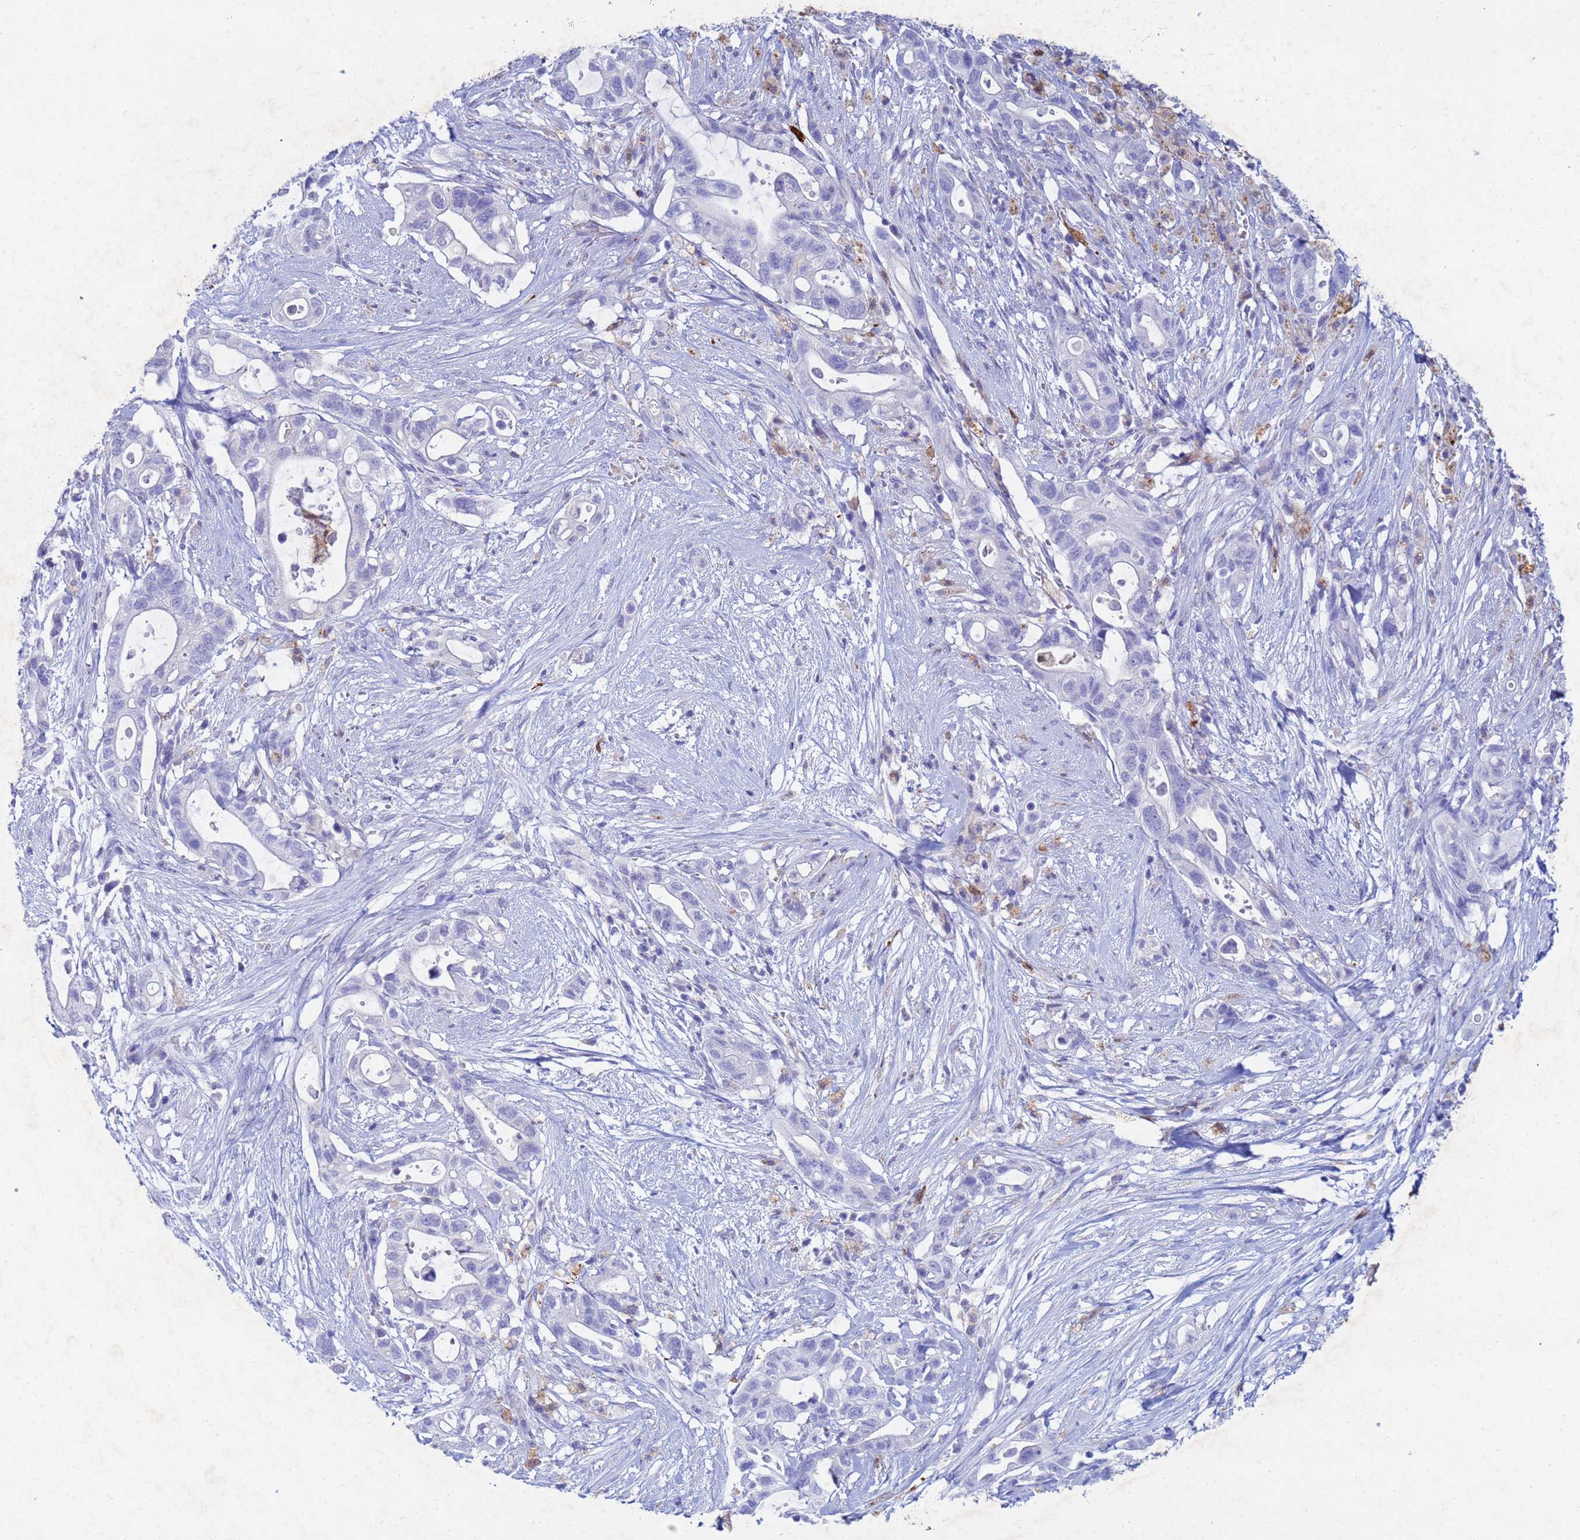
{"staining": {"intensity": "negative", "quantity": "none", "location": "none"}, "tissue": "pancreatic cancer", "cell_type": "Tumor cells", "image_type": "cancer", "snomed": [{"axis": "morphology", "description": "Adenocarcinoma, NOS"}, {"axis": "topography", "description": "Pancreas"}], "caption": "DAB (3,3'-diaminobenzidine) immunohistochemical staining of pancreatic adenocarcinoma demonstrates no significant positivity in tumor cells. (Stains: DAB (3,3'-diaminobenzidine) immunohistochemistry with hematoxylin counter stain, Microscopy: brightfield microscopy at high magnification).", "gene": "CSTB", "patient": {"sex": "female", "age": 72}}